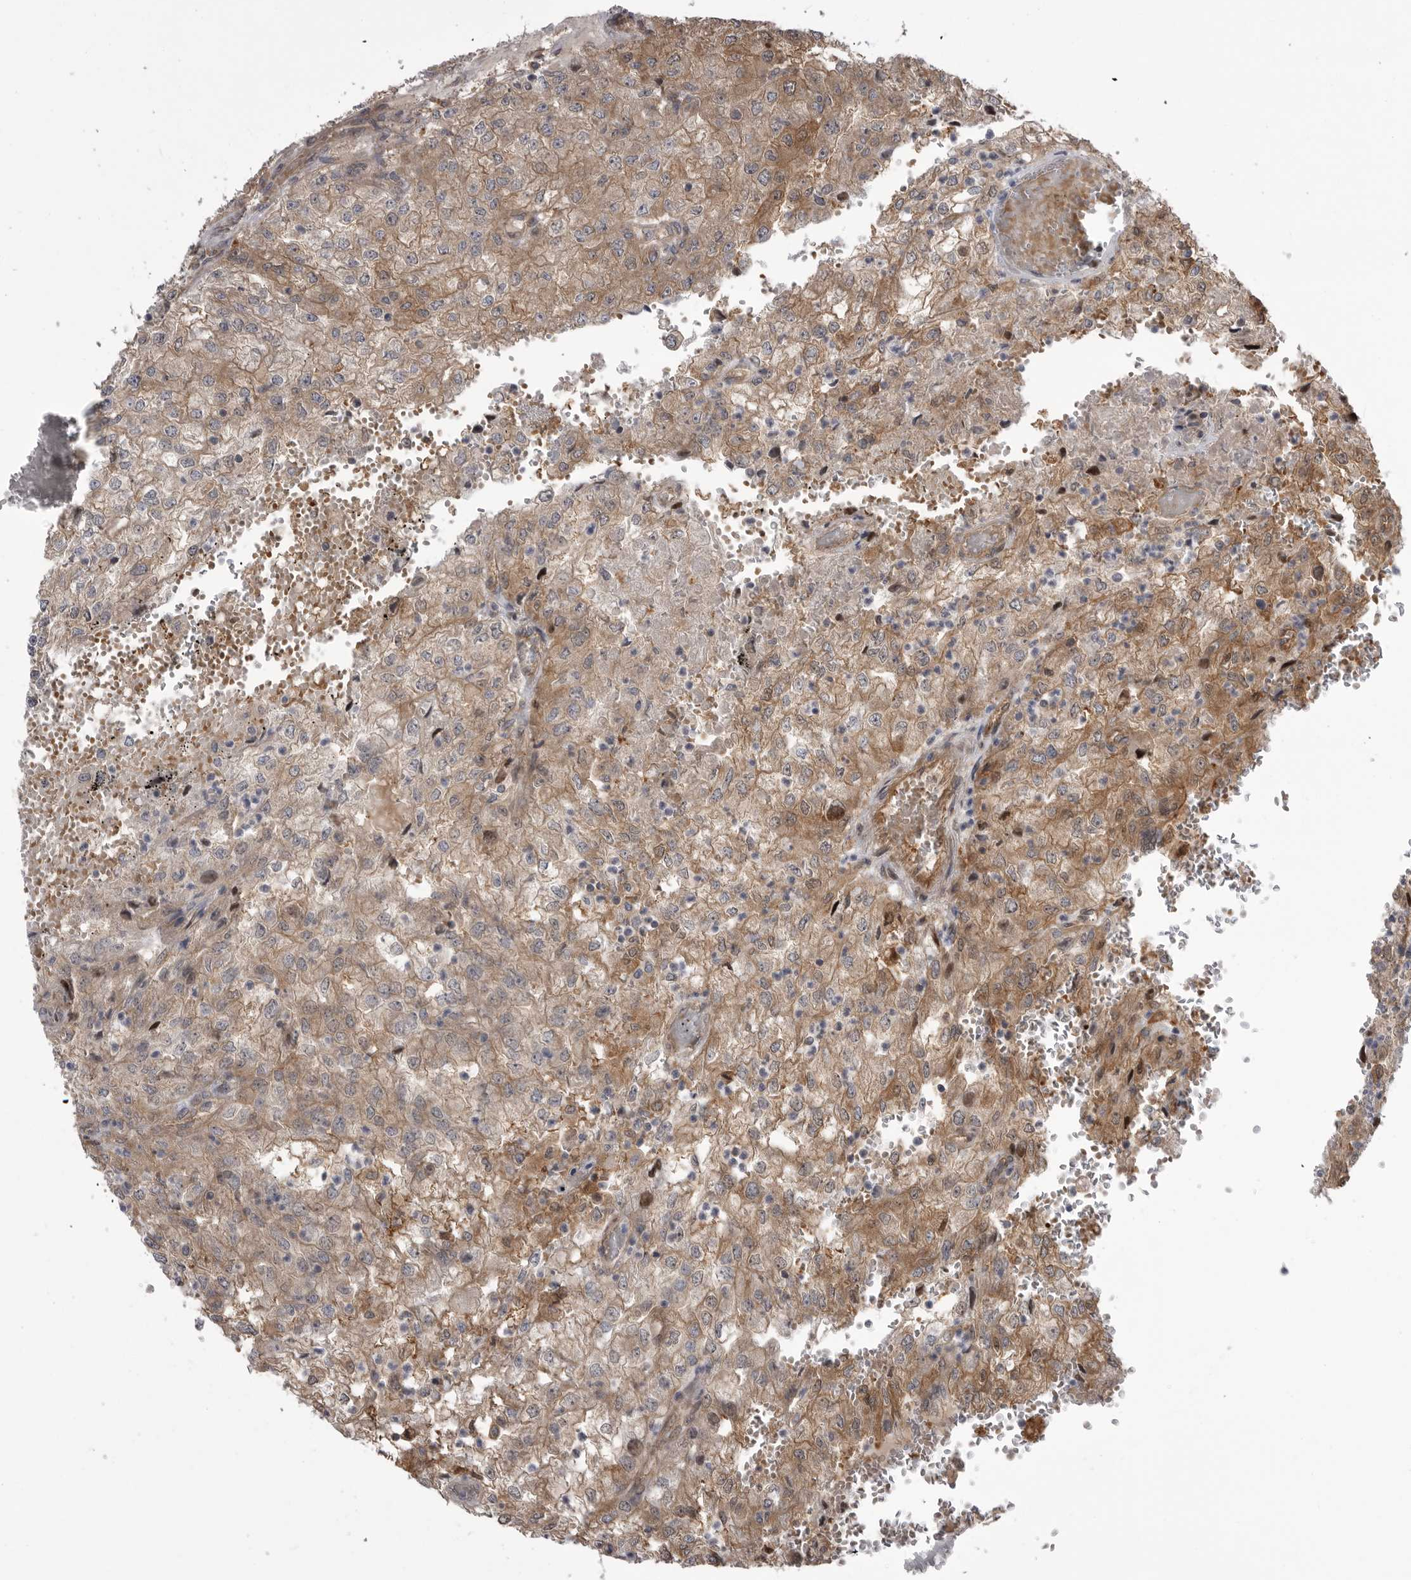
{"staining": {"intensity": "weak", "quantity": ">75%", "location": "cytoplasmic/membranous"}, "tissue": "renal cancer", "cell_type": "Tumor cells", "image_type": "cancer", "snomed": [{"axis": "morphology", "description": "Adenocarcinoma, NOS"}, {"axis": "topography", "description": "Kidney"}], "caption": "Protein expression analysis of human renal adenocarcinoma reveals weak cytoplasmic/membranous positivity in about >75% of tumor cells.", "gene": "RAB3GAP2", "patient": {"sex": "female", "age": 54}}